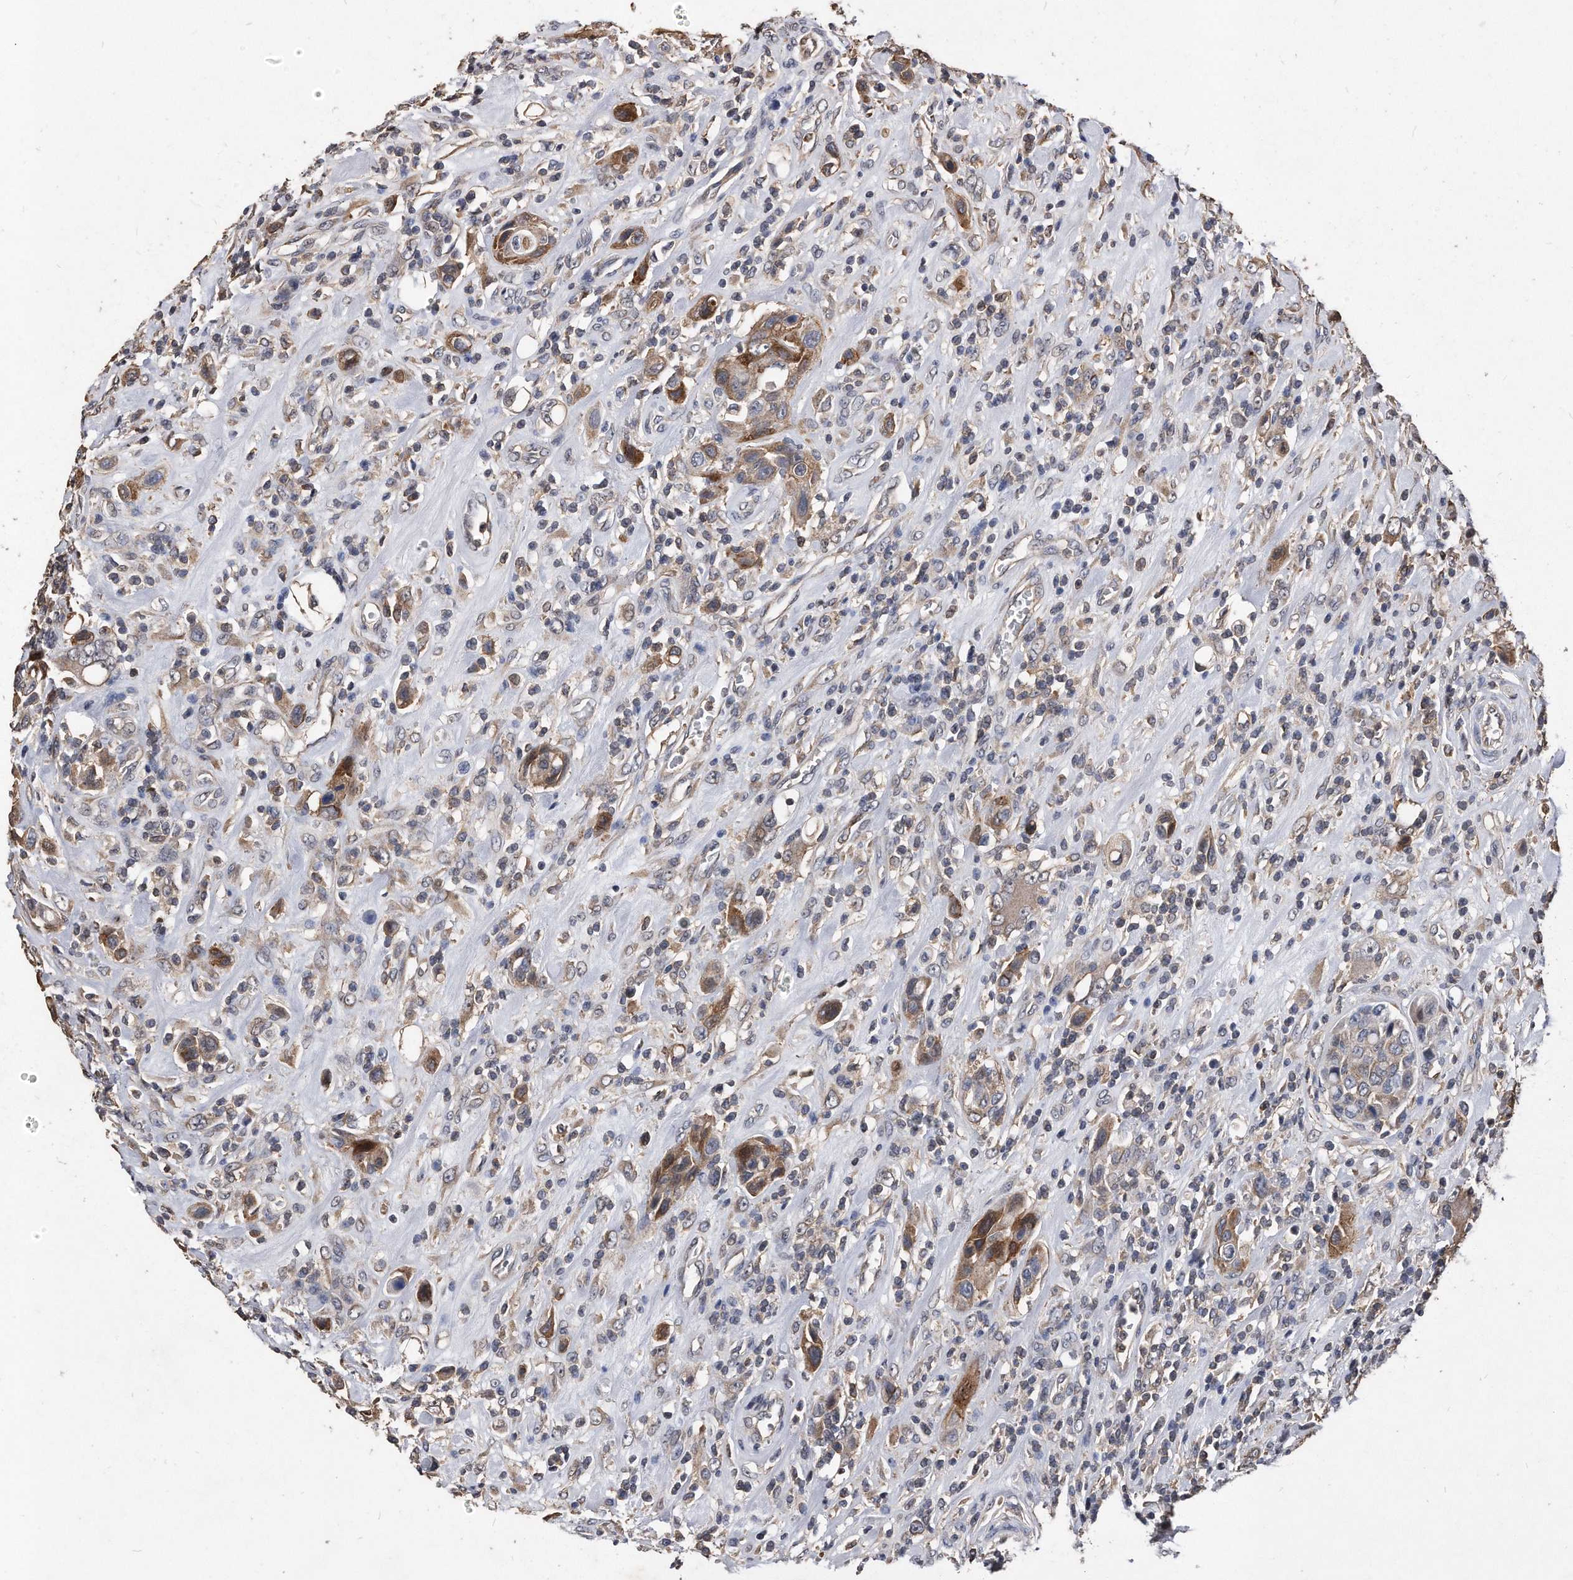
{"staining": {"intensity": "moderate", "quantity": ">75%", "location": "cytoplasmic/membranous"}, "tissue": "urothelial cancer", "cell_type": "Tumor cells", "image_type": "cancer", "snomed": [{"axis": "morphology", "description": "Urothelial carcinoma, High grade"}, {"axis": "topography", "description": "Urinary bladder"}], "caption": "Human high-grade urothelial carcinoma stained with a protein marker shows moderate staining in tumor cells.", "gene": "IL20RA", "patient": {"sex": "male", "age": 50}}